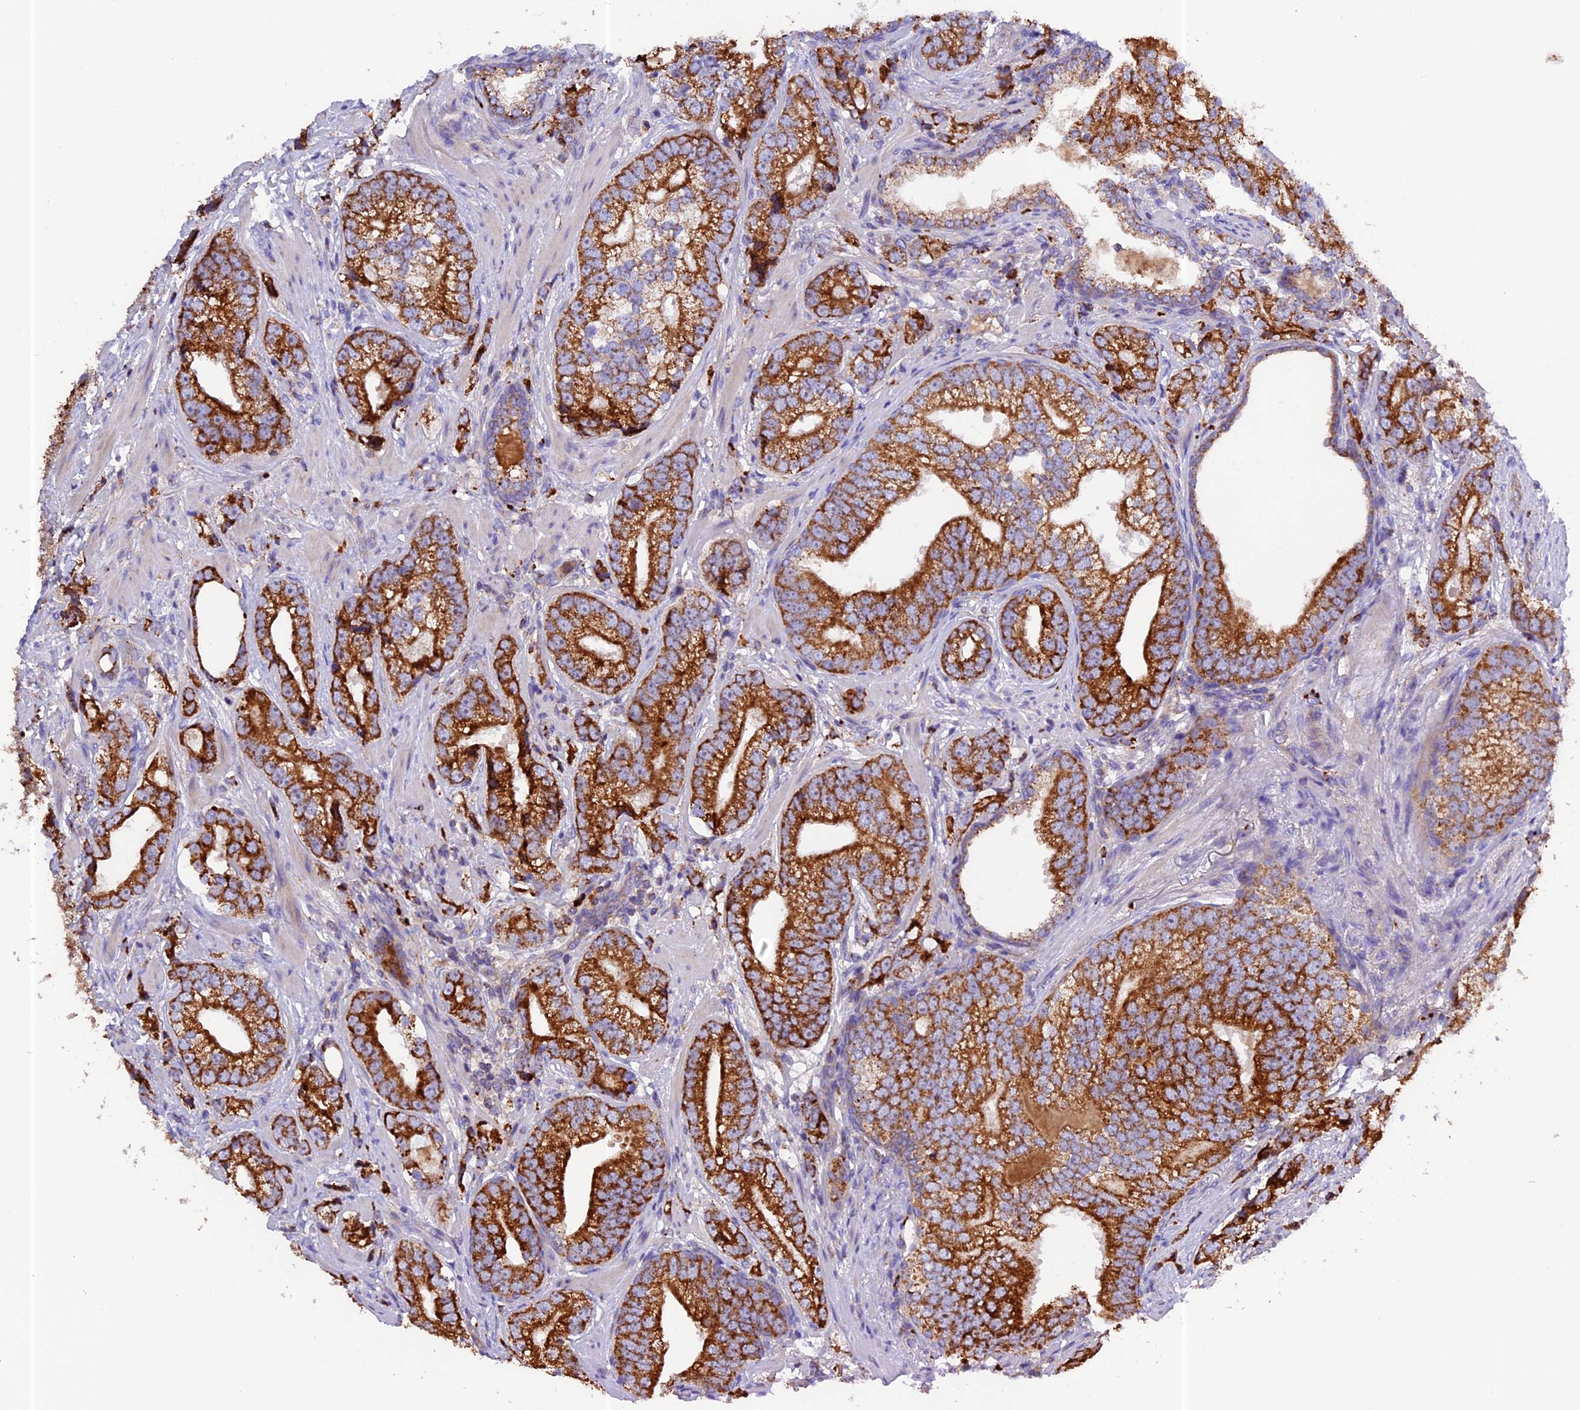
{"staining": {"intensity": "strong", "quantity": ">75%", "location": "cytoplasmic/membranous"}, "tissue": "prostate cancer", "cell_type": "Tumor cells", "image_type": "cancer", "snomed": [{"axis": "morphology", "description": "Adenocarcinoma, High grade"}, {"axis": "topography", "description": "Prostate"}], "caption": "About >75% of tumor cells in prostate cancer (adenocarcinoma (high-grade)) show strong cytoplasmic/membranous protein positivity as visualized by brown immunohistochemical staining.", "gene": "METTL22", "patient": {"sex": "male", "age": 75}}